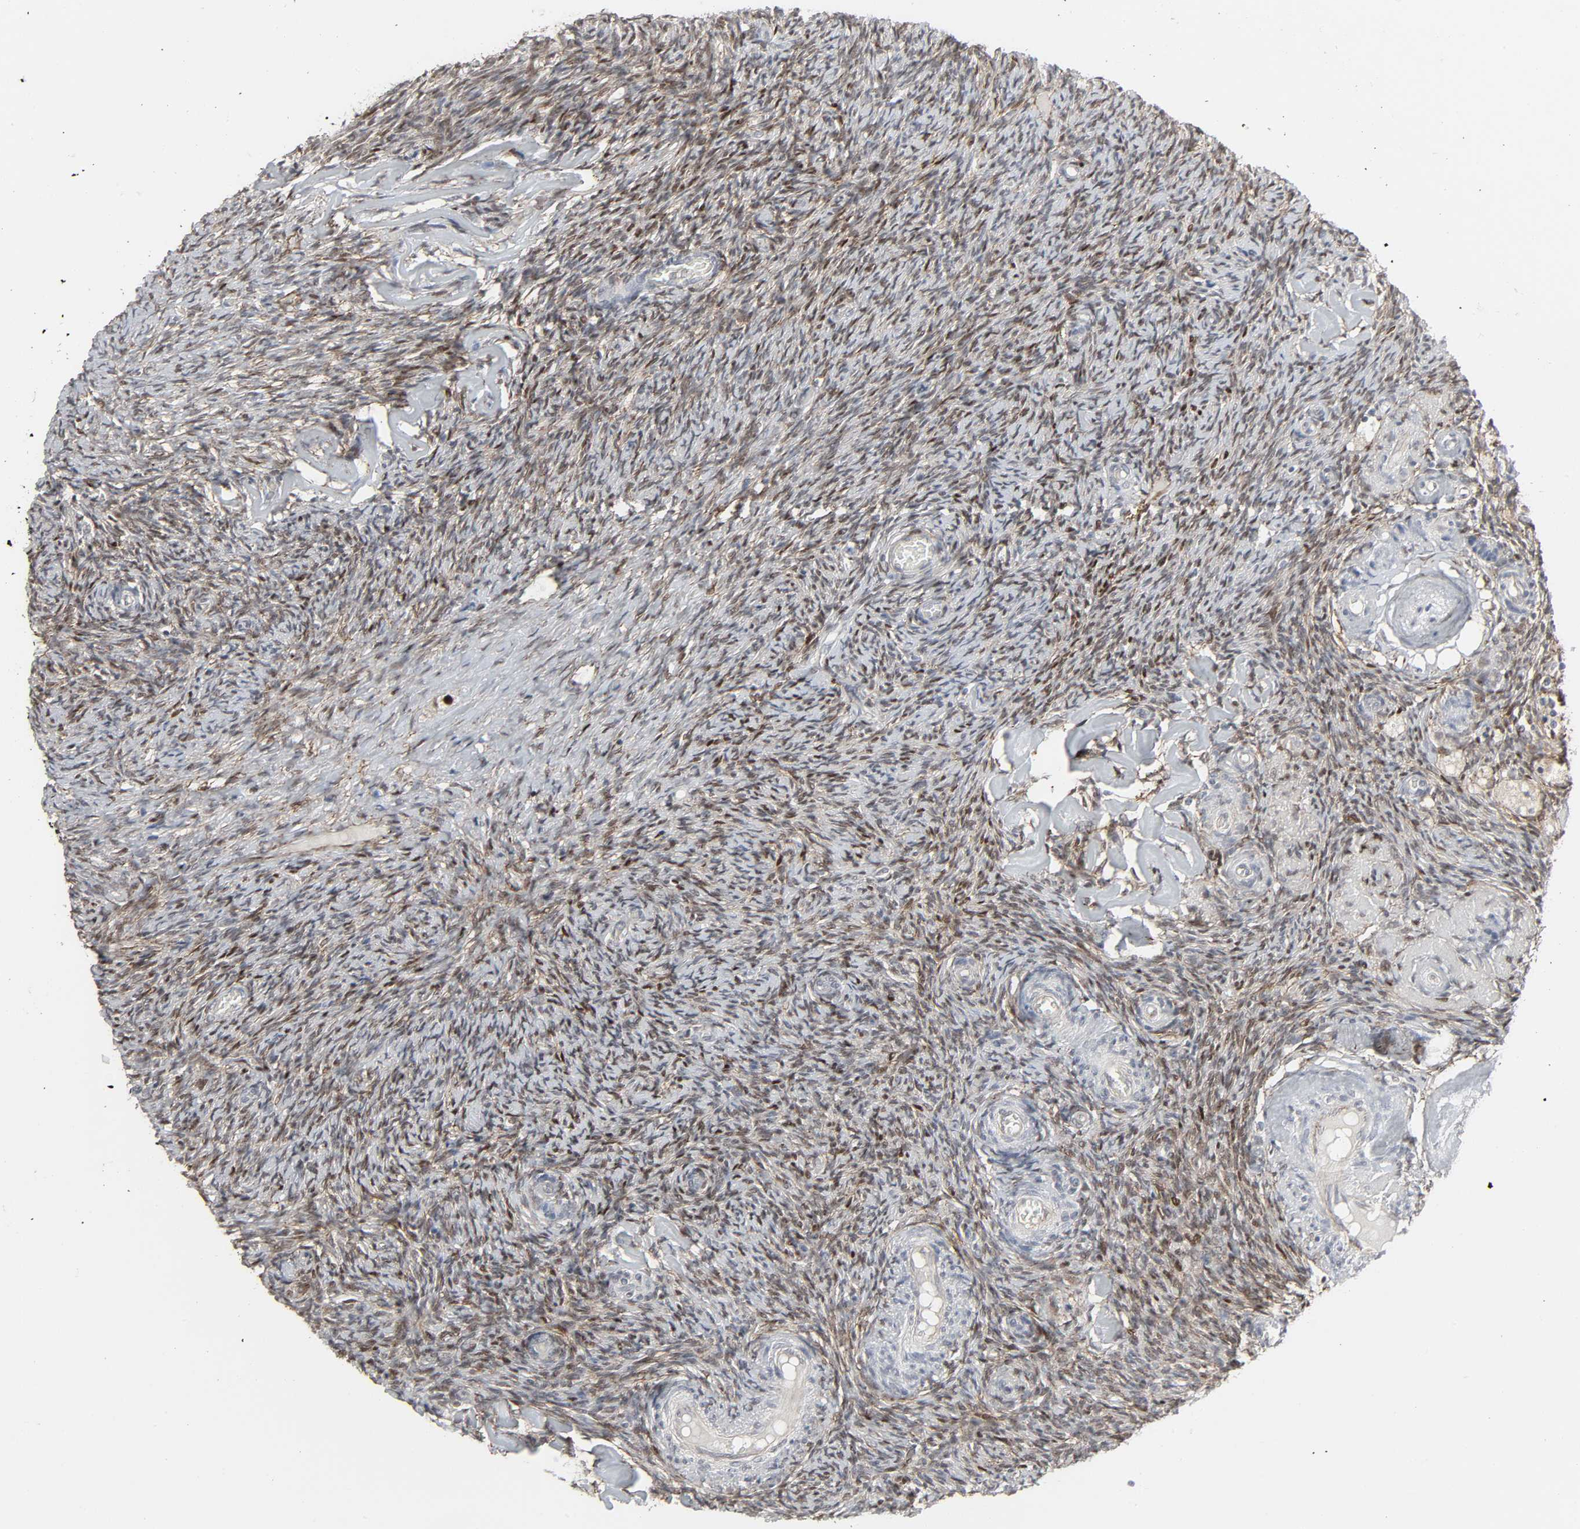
{"staining": {"intensity": "weak", "quantity": "25%-75%", "location": "cytoplasmic/membranous"}, "tissue": "ovary", "cell_type": "Follicle cells", "image_type": "normal", "snomed": [{"axis": "morphology", "description": "Normal tissue, NOS"}, {"axis": "topography", "description": "Ovary"}], "caption": "Benign ovary was stained to show a protein in brown. There is low levels of weak cytoplasmic/membranous staining in about 25%-75% of follicle cells. (Stains: DAB in brown, nuclei in blue, Microscopy: brightfield microscopy at high magnification).", "gene": "ZNF222", "patient": {"sex": "female", "age": 60}}